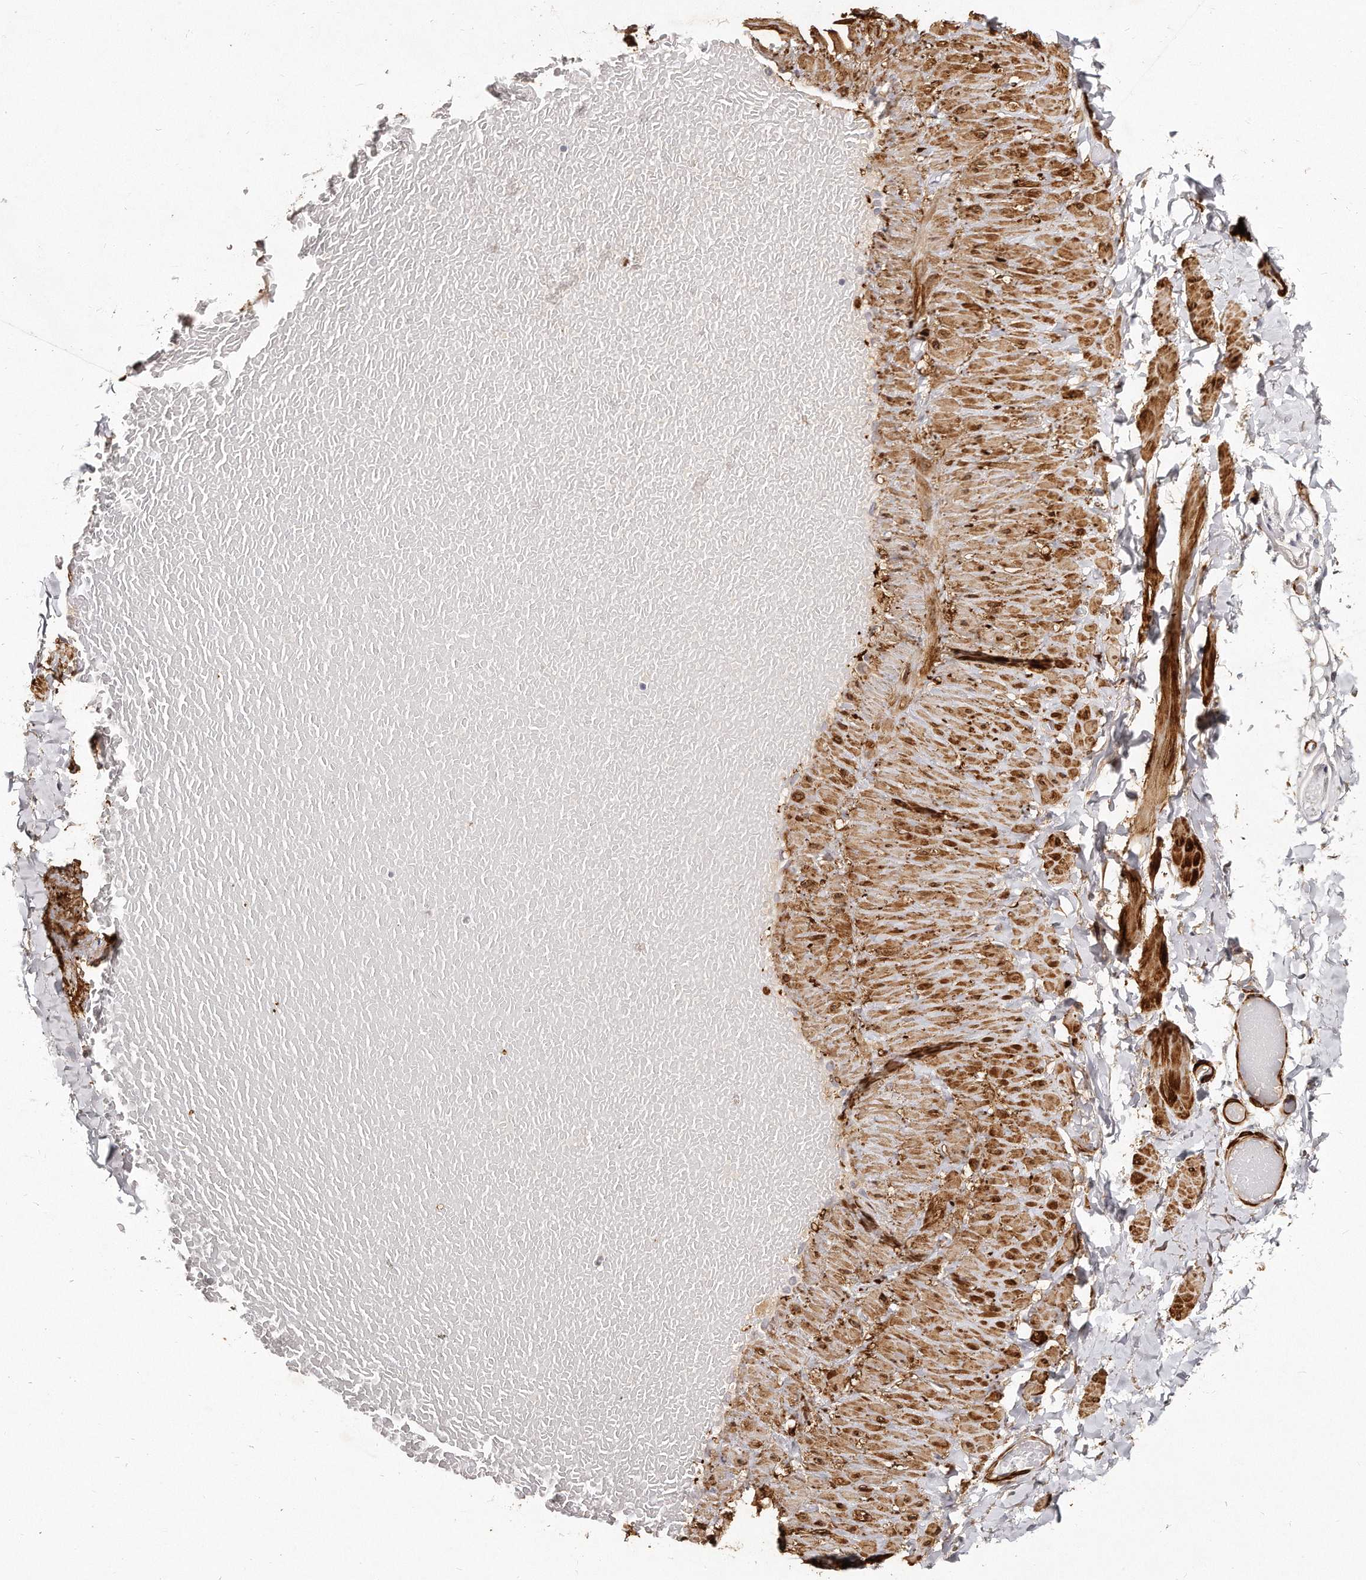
{"staining": {"intensity": "negative", "quantity": "none", "location": "none"}, "tissue": "adipose tissue", "cell_type": "Adipocytes", "image_type": "normal", "snomed": [{"axis": "morphology", "description": "Normal tissue, NOS"}, {"axis": "topography", "description": "Adipose tissue"}, {"axis": "topography", "description": "Vascular tissue"}, {"axis": "topography", "description": "Peripheral nerve tissue"}], "caption": "IHC histopathology image of benign adipose tissue: human adipose tissue stained with DAB shows no significant protein staining in adipocytes.", "gene": "LMOD1", "patient": {"sex": "male", "age": 25}}